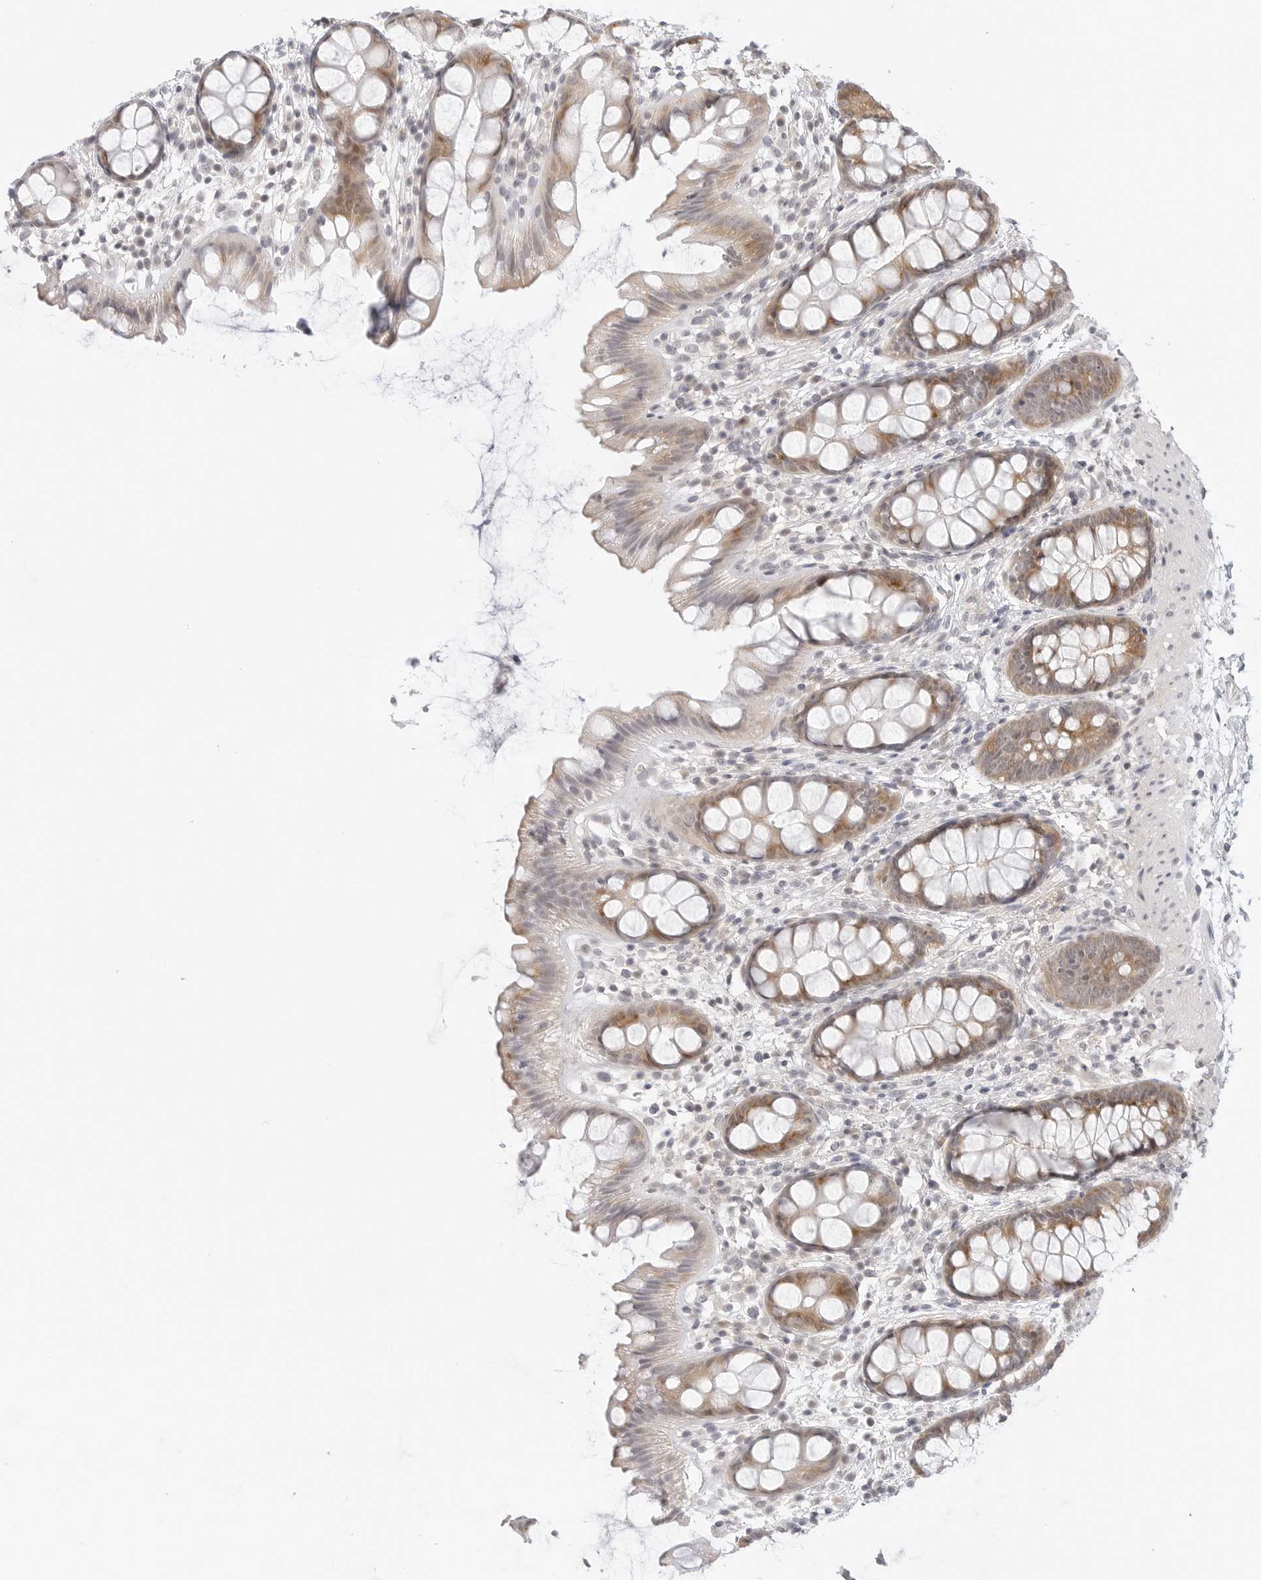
{"staining": {"intensity": "moderate", "quantity": "25%-75%", "location": "cytoplasmic/membranous"}, "tissue": "rectum", "cell_type": "Glandular cells", "image_type": "normal", "snomed": [{"axis": "morphology", "description": "Normal tissue, NOS"}, {"axis": "topography", "description": "Rectum"}], "caption": "This micrograph exhibits immunohistochemistry (IHC) staining of unremarkable human rectum, with medium moderate cytoplasmic/membranous staining in approximately 25%-75% of glandular cells.", "gene": "TCP1", "patient": {"sex": "female", "age": 65}}